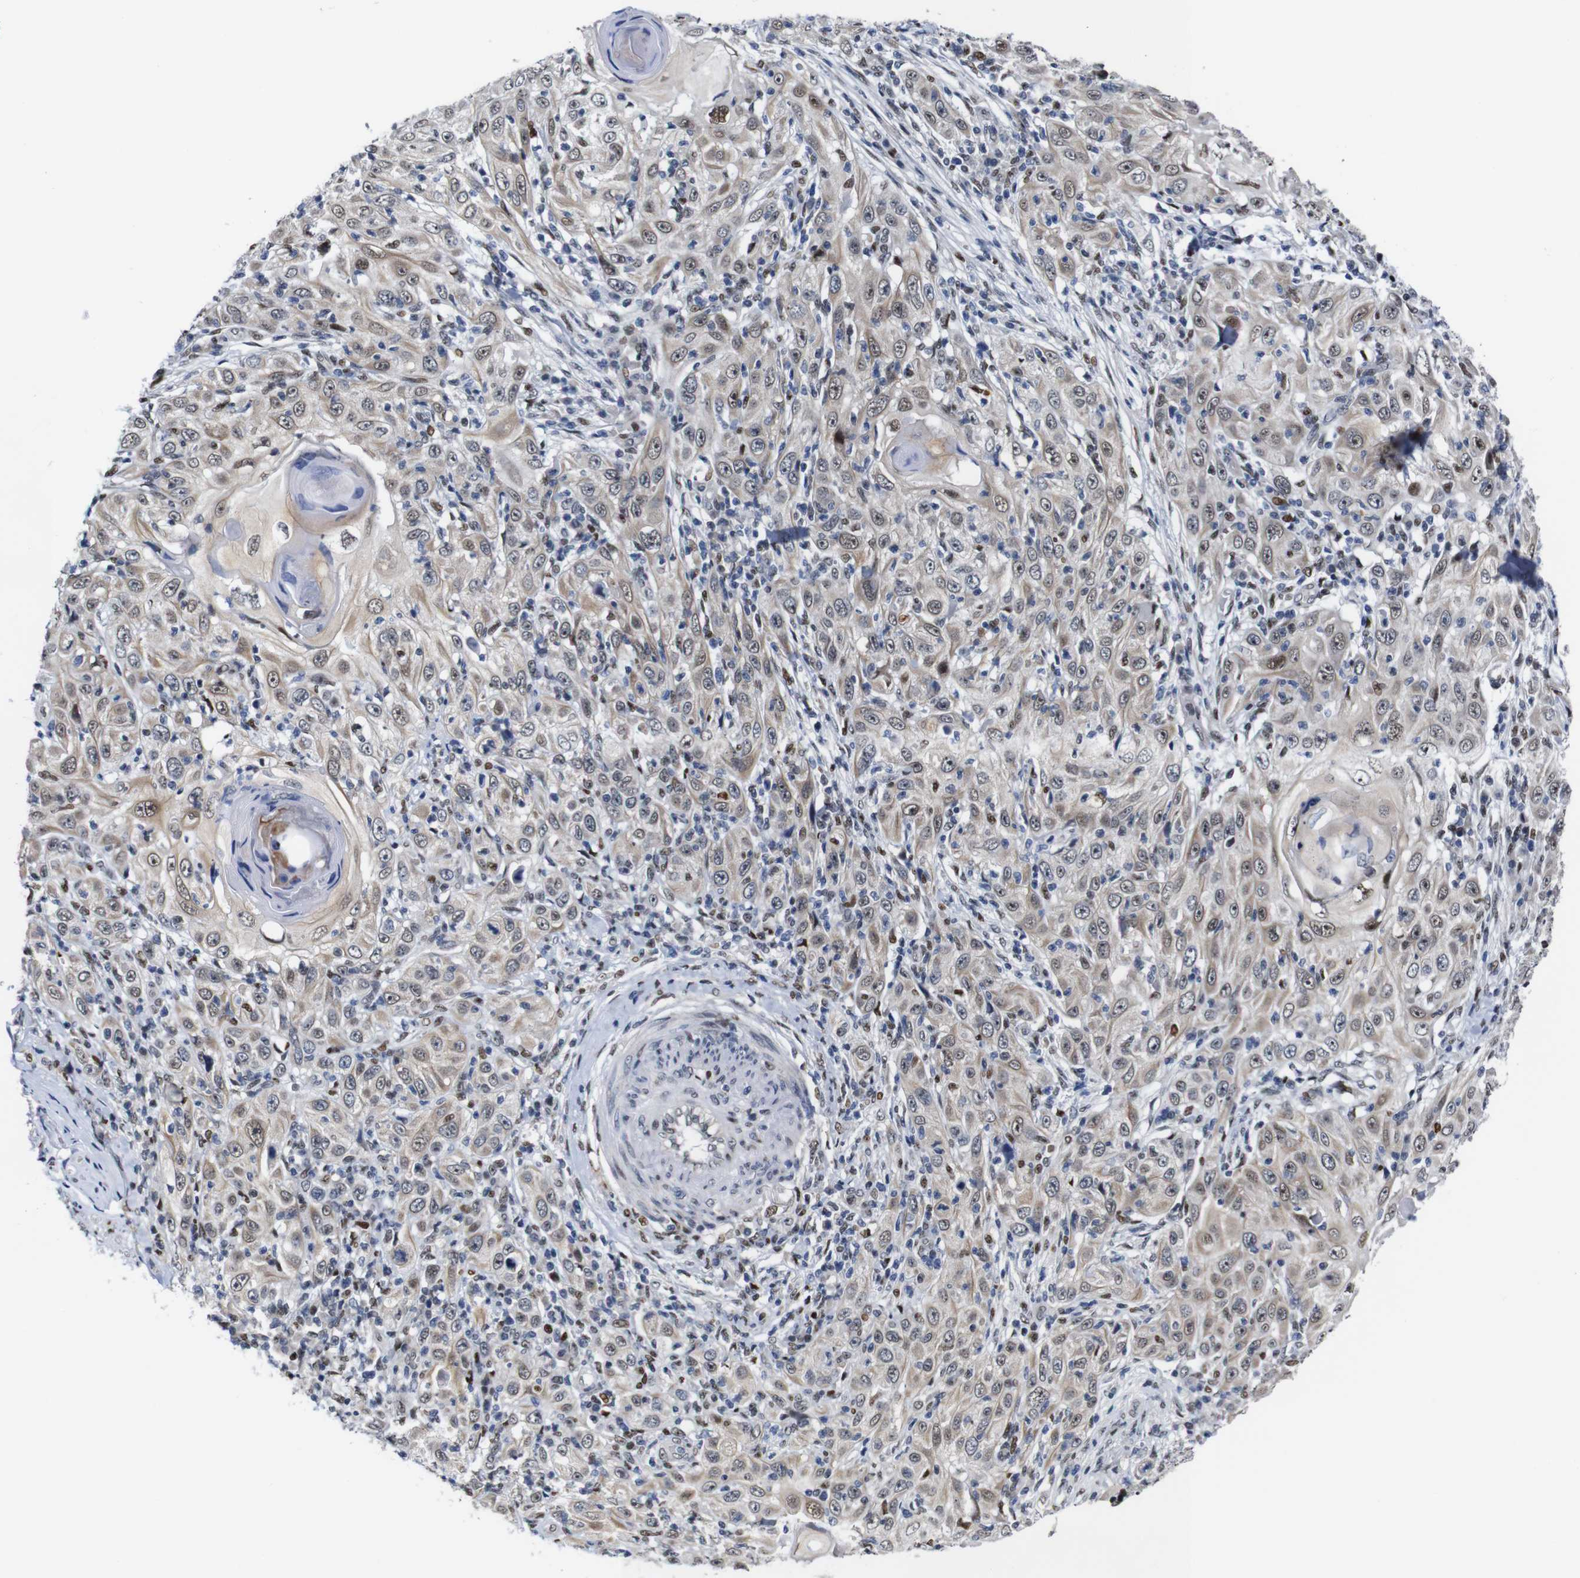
{"staining": {"intensity": "moderate", "quantity": ">75%", "location": "cytoplasmic/membranous,nuclear"}, "tissue": "skin cancer", "cell_type": "Tumor cells", "image_type": "cancer", "snomed": [{"axis": "morphology", "description": "Squamous cell carcinoma, NOS"}, {"axis": "topography", "description": "Skin"}], "caption": "The immunohistochemical stain shows moderate cytoplasmic/membranous and nuclear expression in tumor cells of skin squamous cell carcinoma tissue.", "gene": "GATA6", "patient": {"sex": "female", "age": 88}}